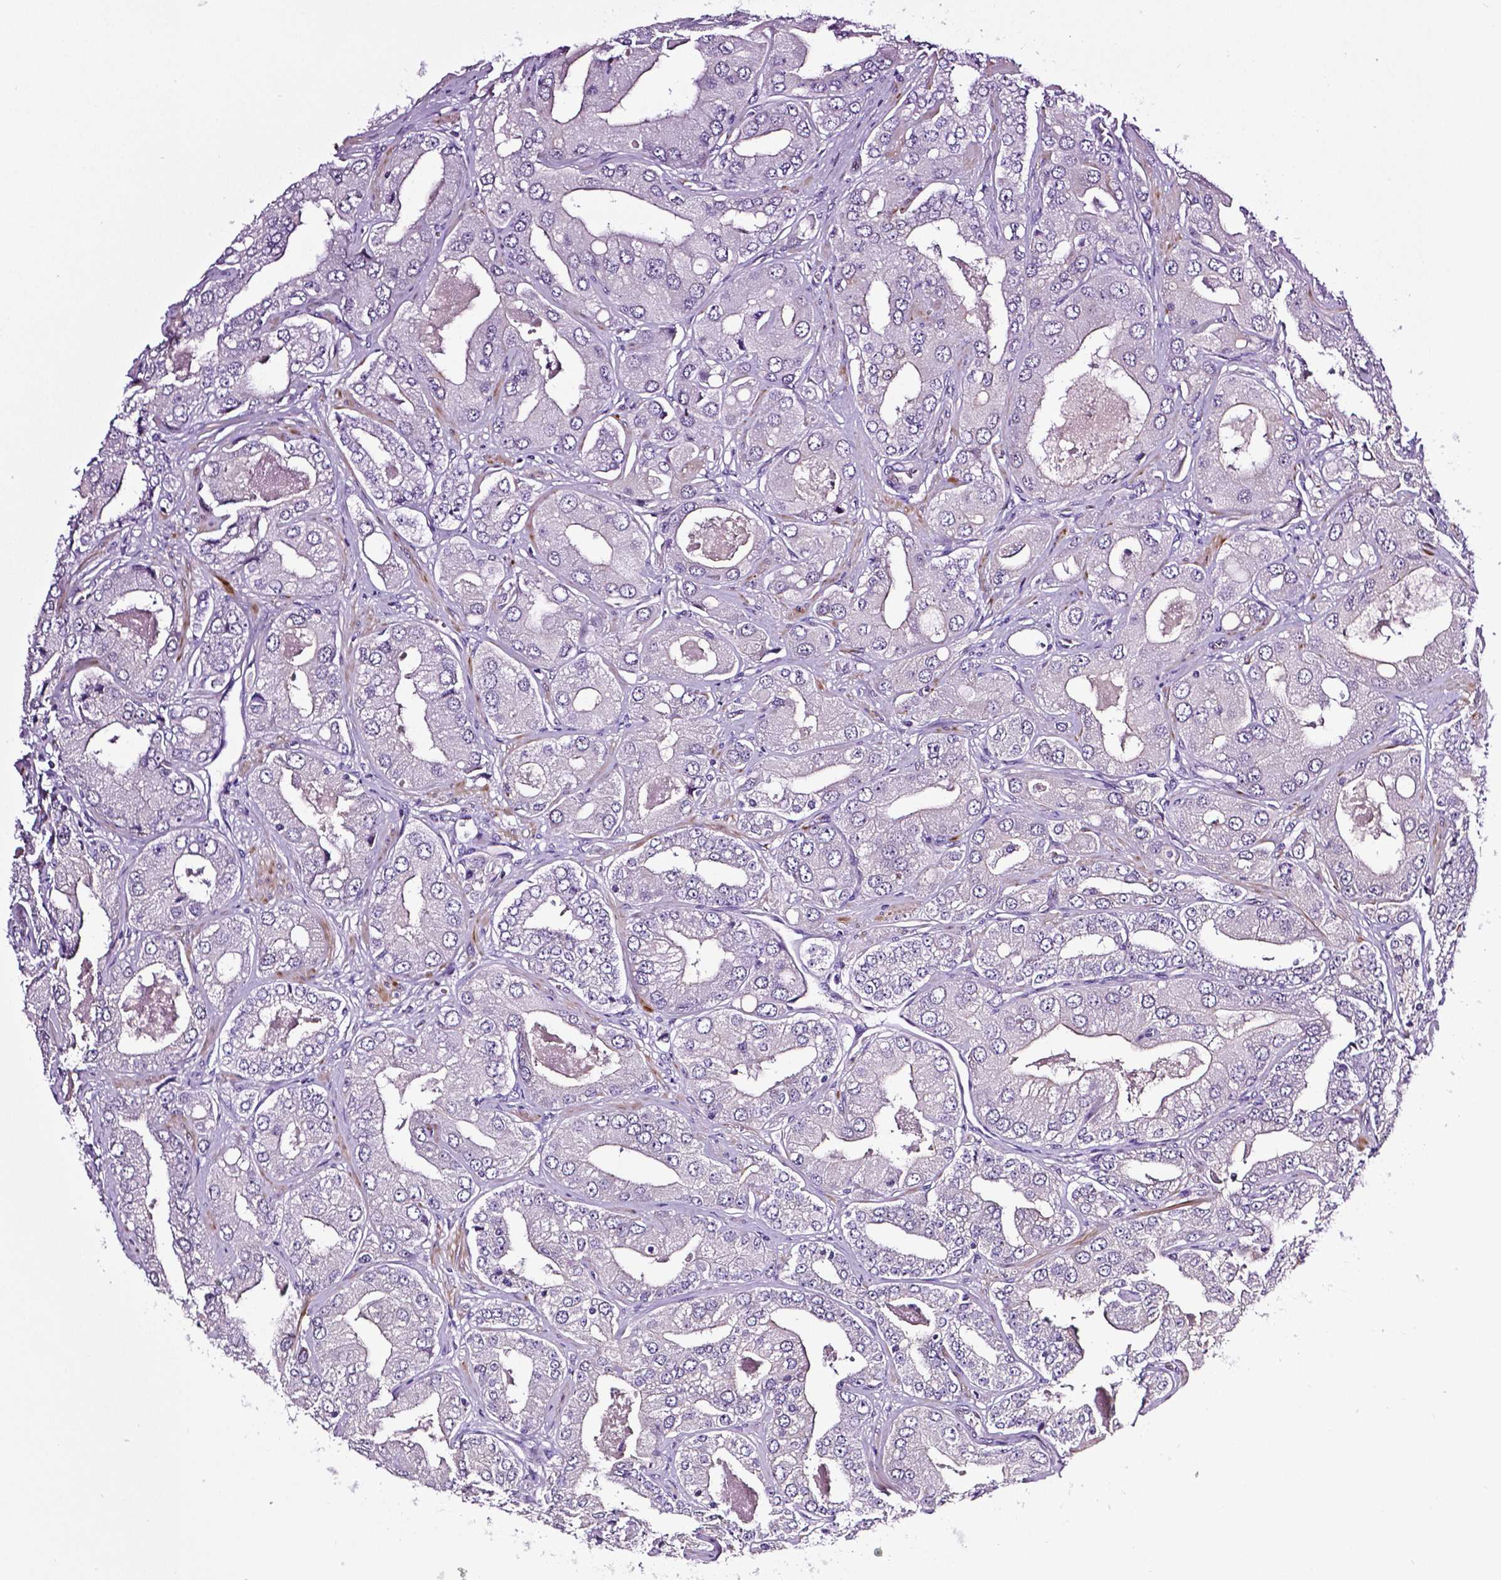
{"staining": {"intensity": "weak", "quantity": "<25%", "location": "cytoplasmic/membranous"}, "tissue": "prostate cancer", "cell_type": "Tumor cells", "image_type": "cancer", "snomed": [{"axis": "morphology", "description": "Adenocarcinoma, Low grade"}, {"axis": "topography", "description": "Prostate"}], "caption": "Tumor cells are negative for protein expression in human prostate cancer (adenocarcinoma (low-grade)).", "gene": "PTGER3", "patient": {"sex": "male", "age": 60}}